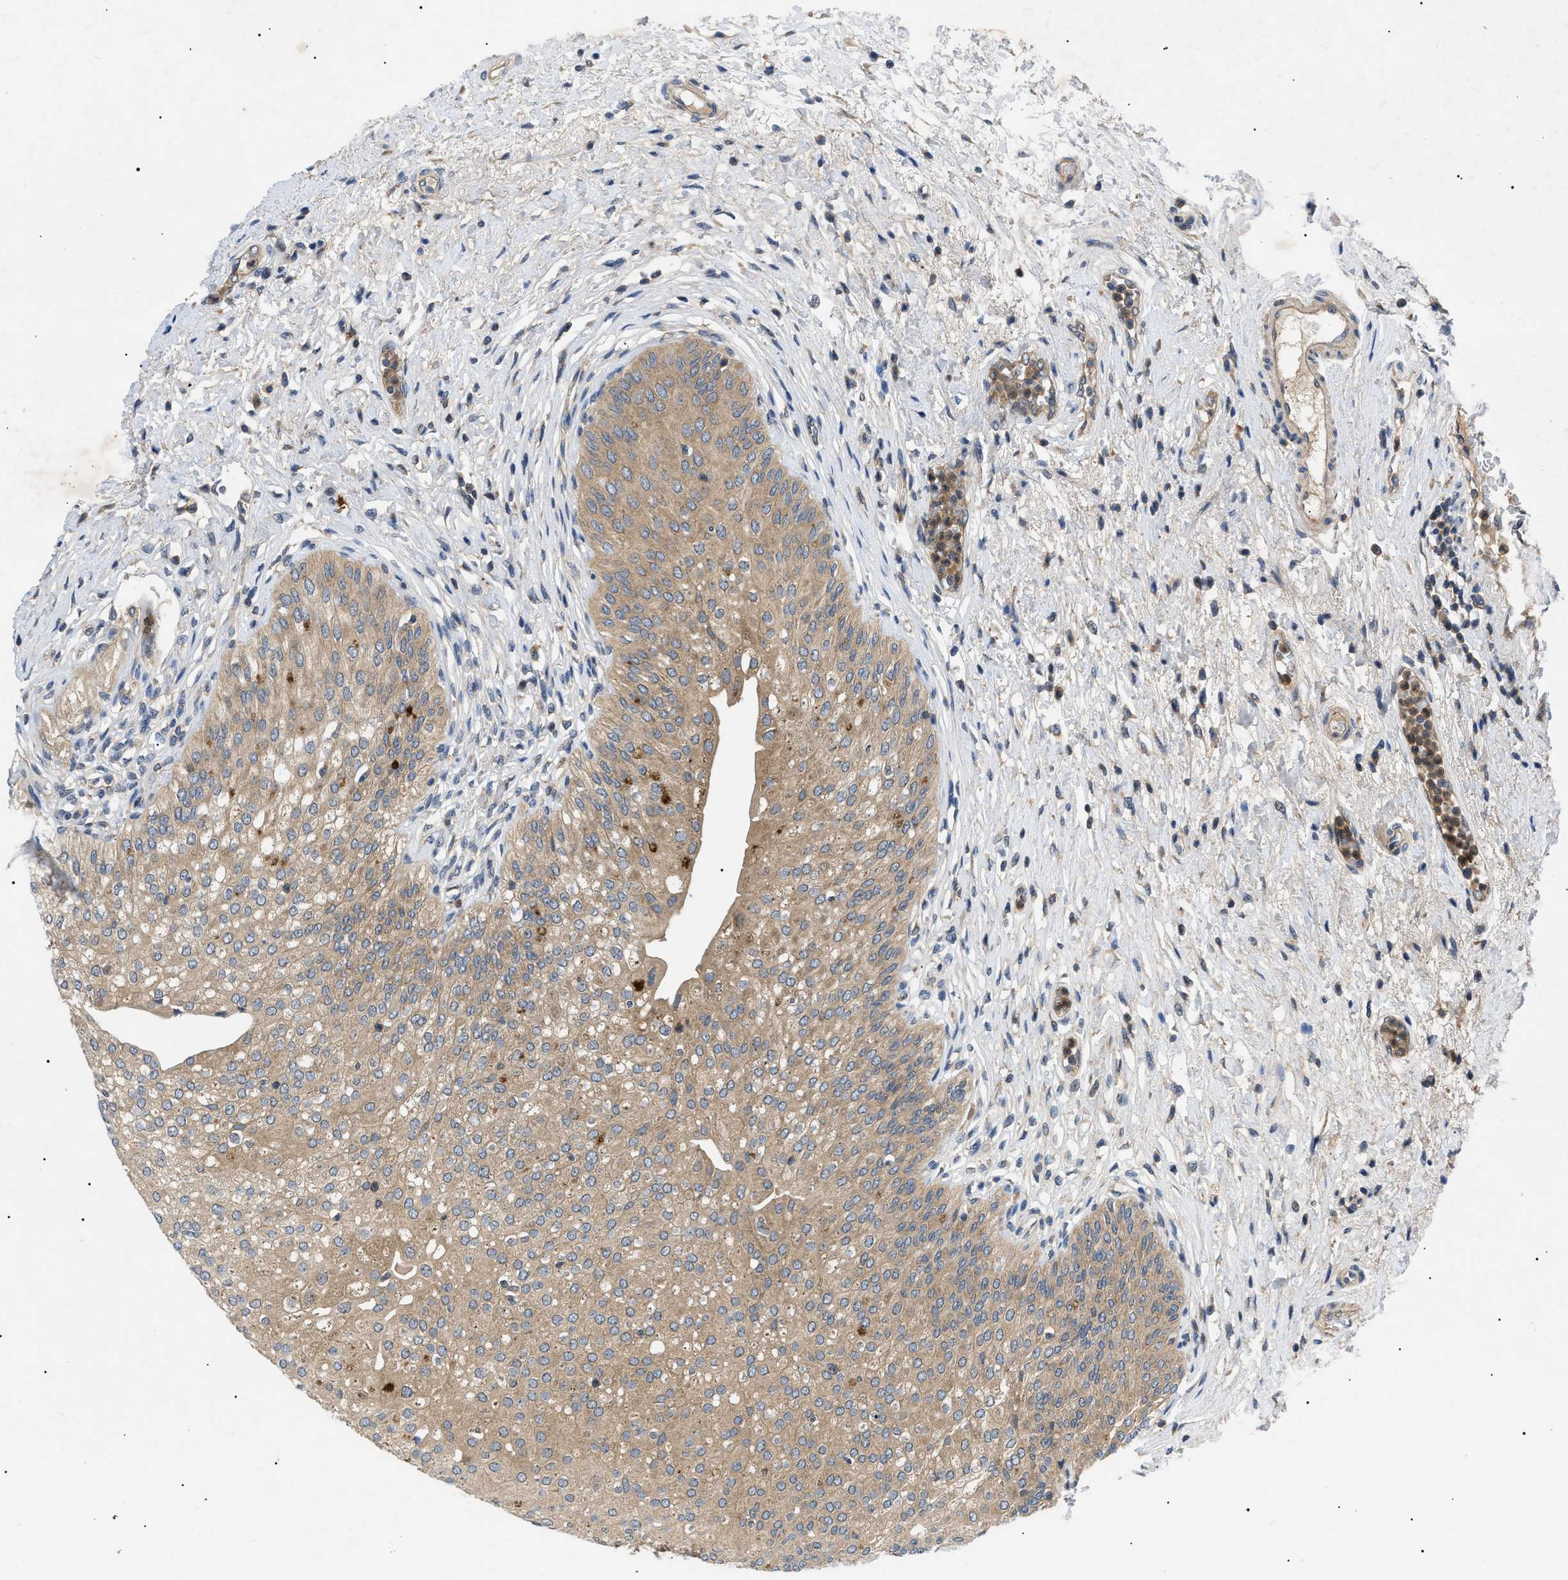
{"staining": {"intensity": "strong", "quantity": ">75%", "location": "cytoplasmic/membranous"}, "tissue": "urinary bladder", "cell_type": "Urothelial cells", "image_type": "normal", "snomed": [{"axis": "morphology", "description": "Normal tissue, NOS"}, {"axis": "topography", "description": "Urinary bladder"}], "caption": "This micrograph displays immunohistochemistry (IHC) staining of benign urinary bladder, with high strong cytoplasmic/membranous expression in about >75% of urothelial cells.", "gene": "RIPK1", "patient": {"sex": "male", "age": 46}}